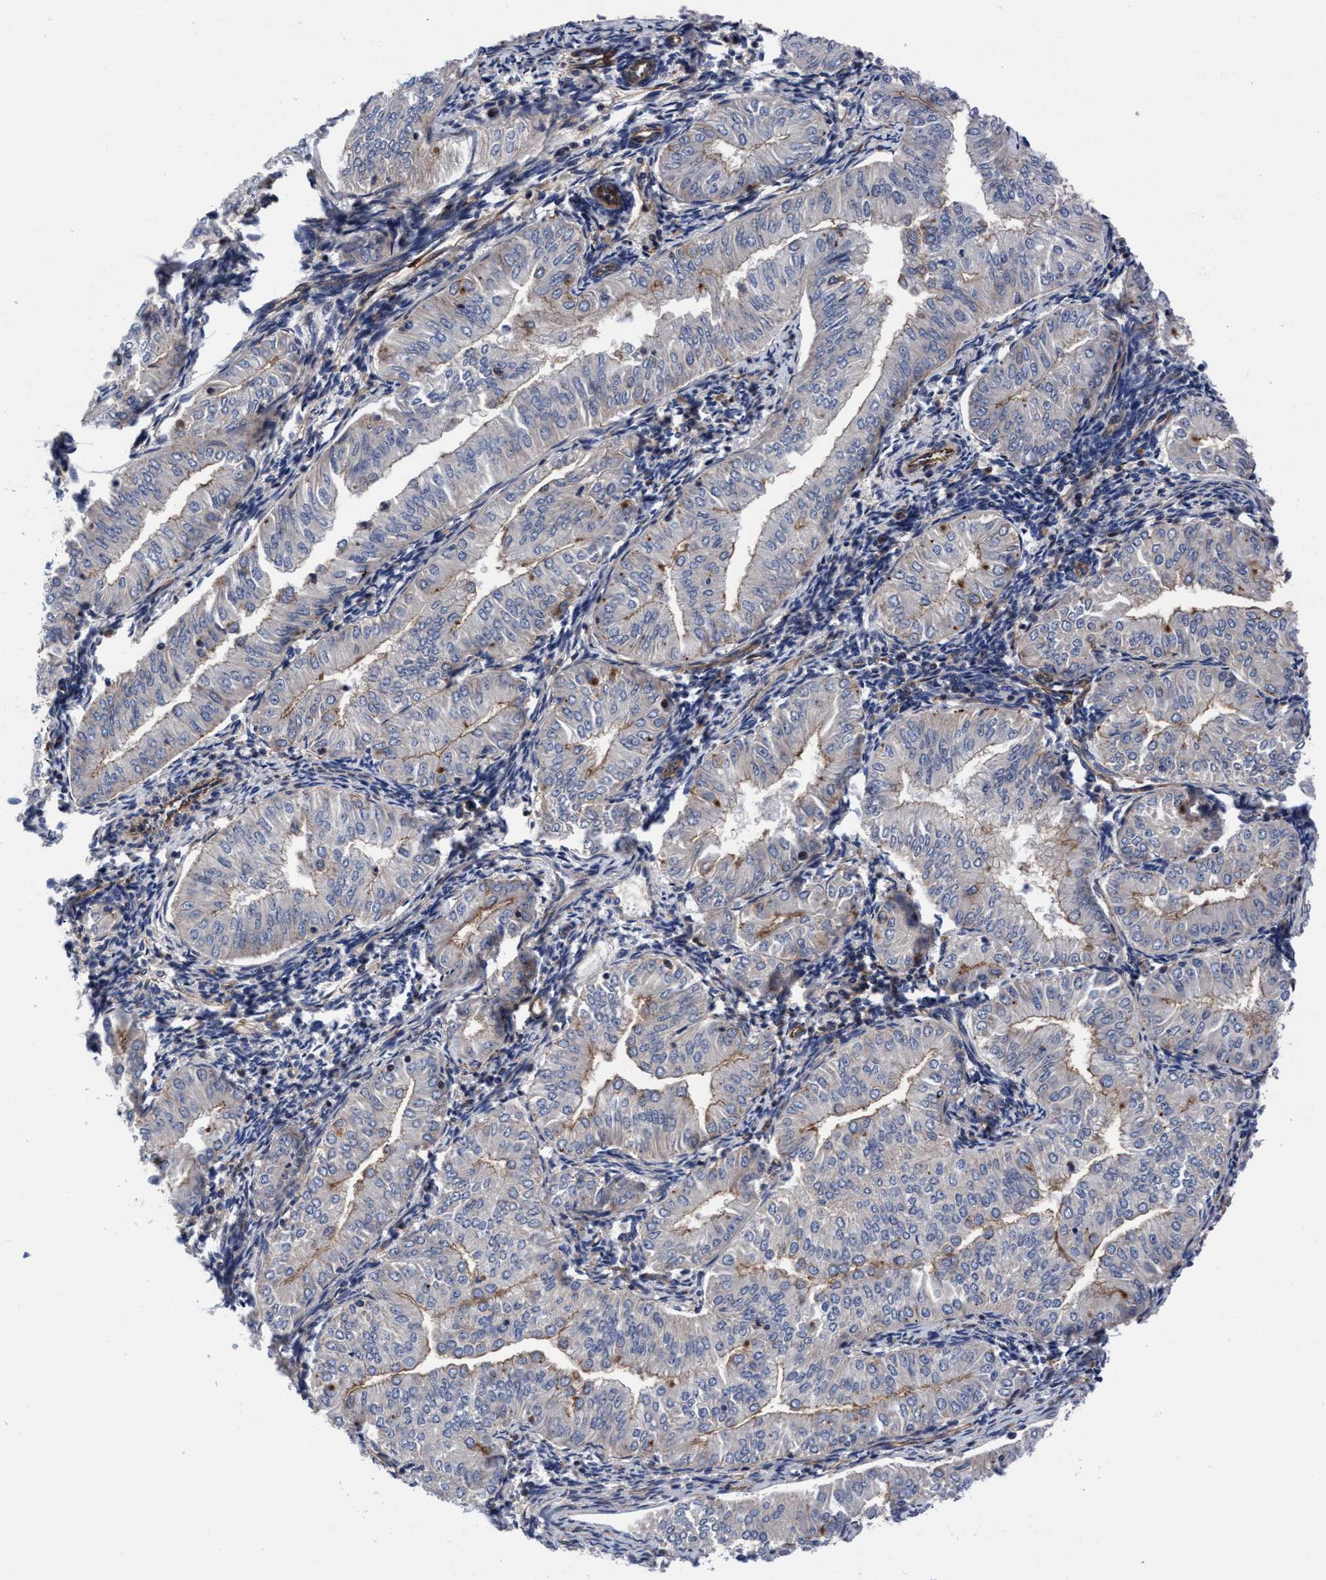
{"staining": {"intensity": "moderate", "quantity": "<25%", "location": "cytoplasmic/membranous"}, "tissue": "endometrial cancer", "cell_type": "Tumor cells", "image_type": "cancer", "snomed": [{"axis": "morphology", "description": "Normal tissue, NOS"}, {"axis": "morphology", "description": "Adenocarcinoma, NOS"}, {"axis": "topography", "description": "Endometrium"}], "caption": "Brown immunohistochemical staining in adenocarcinoma (endometrial) demonstrates moderate cytoplasmic/membranous expression in approximately <25% of tumor cells.", "gene": "MCM3AP", "patient": {"sex": "female", "age": 53}}